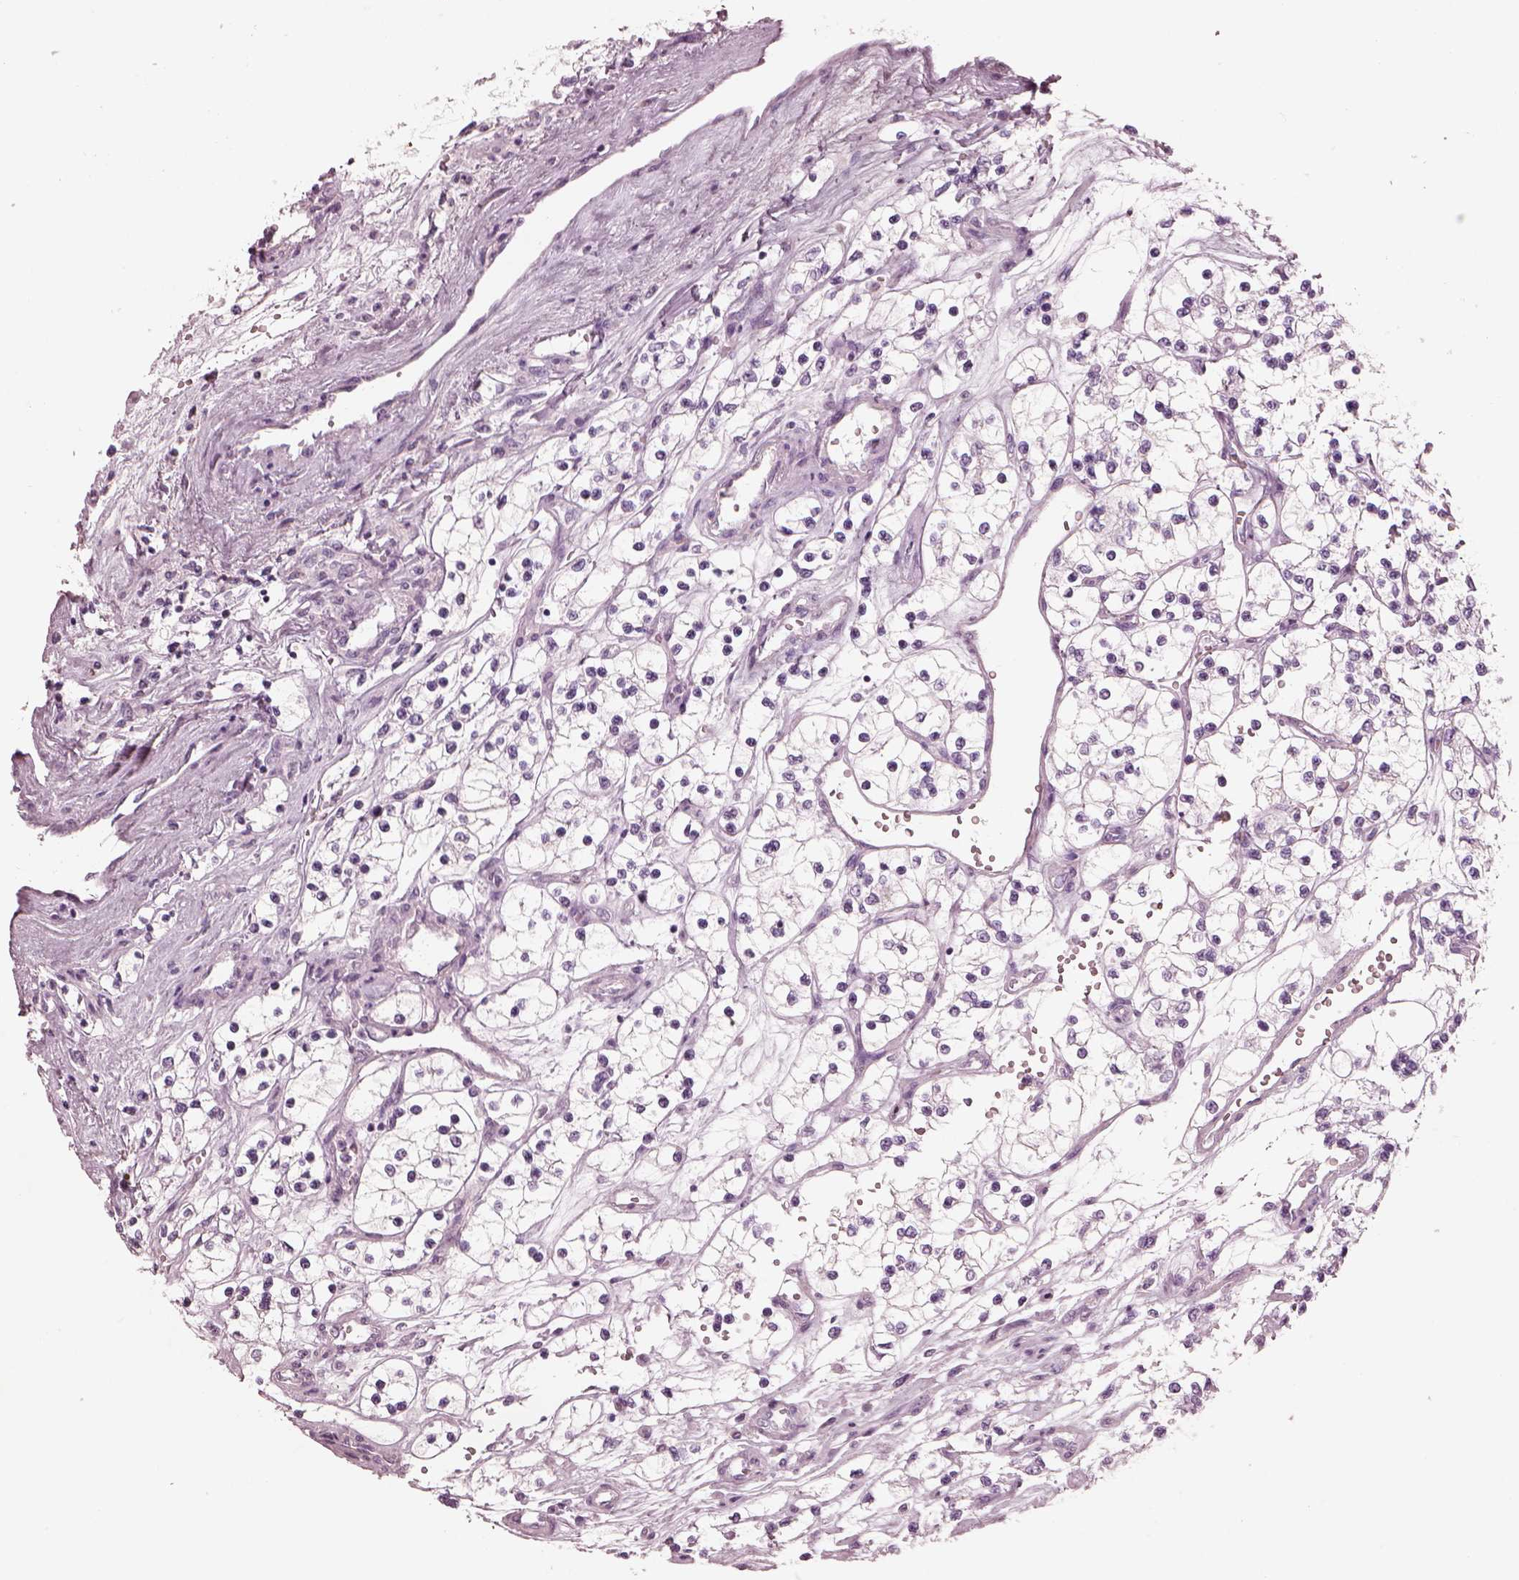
{"staining": {"intensity": "negative", "quantity": "none", "location": "none"}, "tissue": "renal cancer", "cell_type": "Tumor cells", "image_type": "cancer", "snomed": [{"axis": "morphology", "description": "Adenocarcinoma, NOS"}, {"axis": "topography", "description": "Kidney"}], "caption": "High magnification brightfield microscopy of renal cancer (adenocarcinoma) stained with DAB (3,3'-diaminobenzidine) (brown) and counterstained with hematoxylin (blue): tumor cells show no significant staining.", "gene": "RSPH9", "patient": {"sex": "female", "age": 69}}